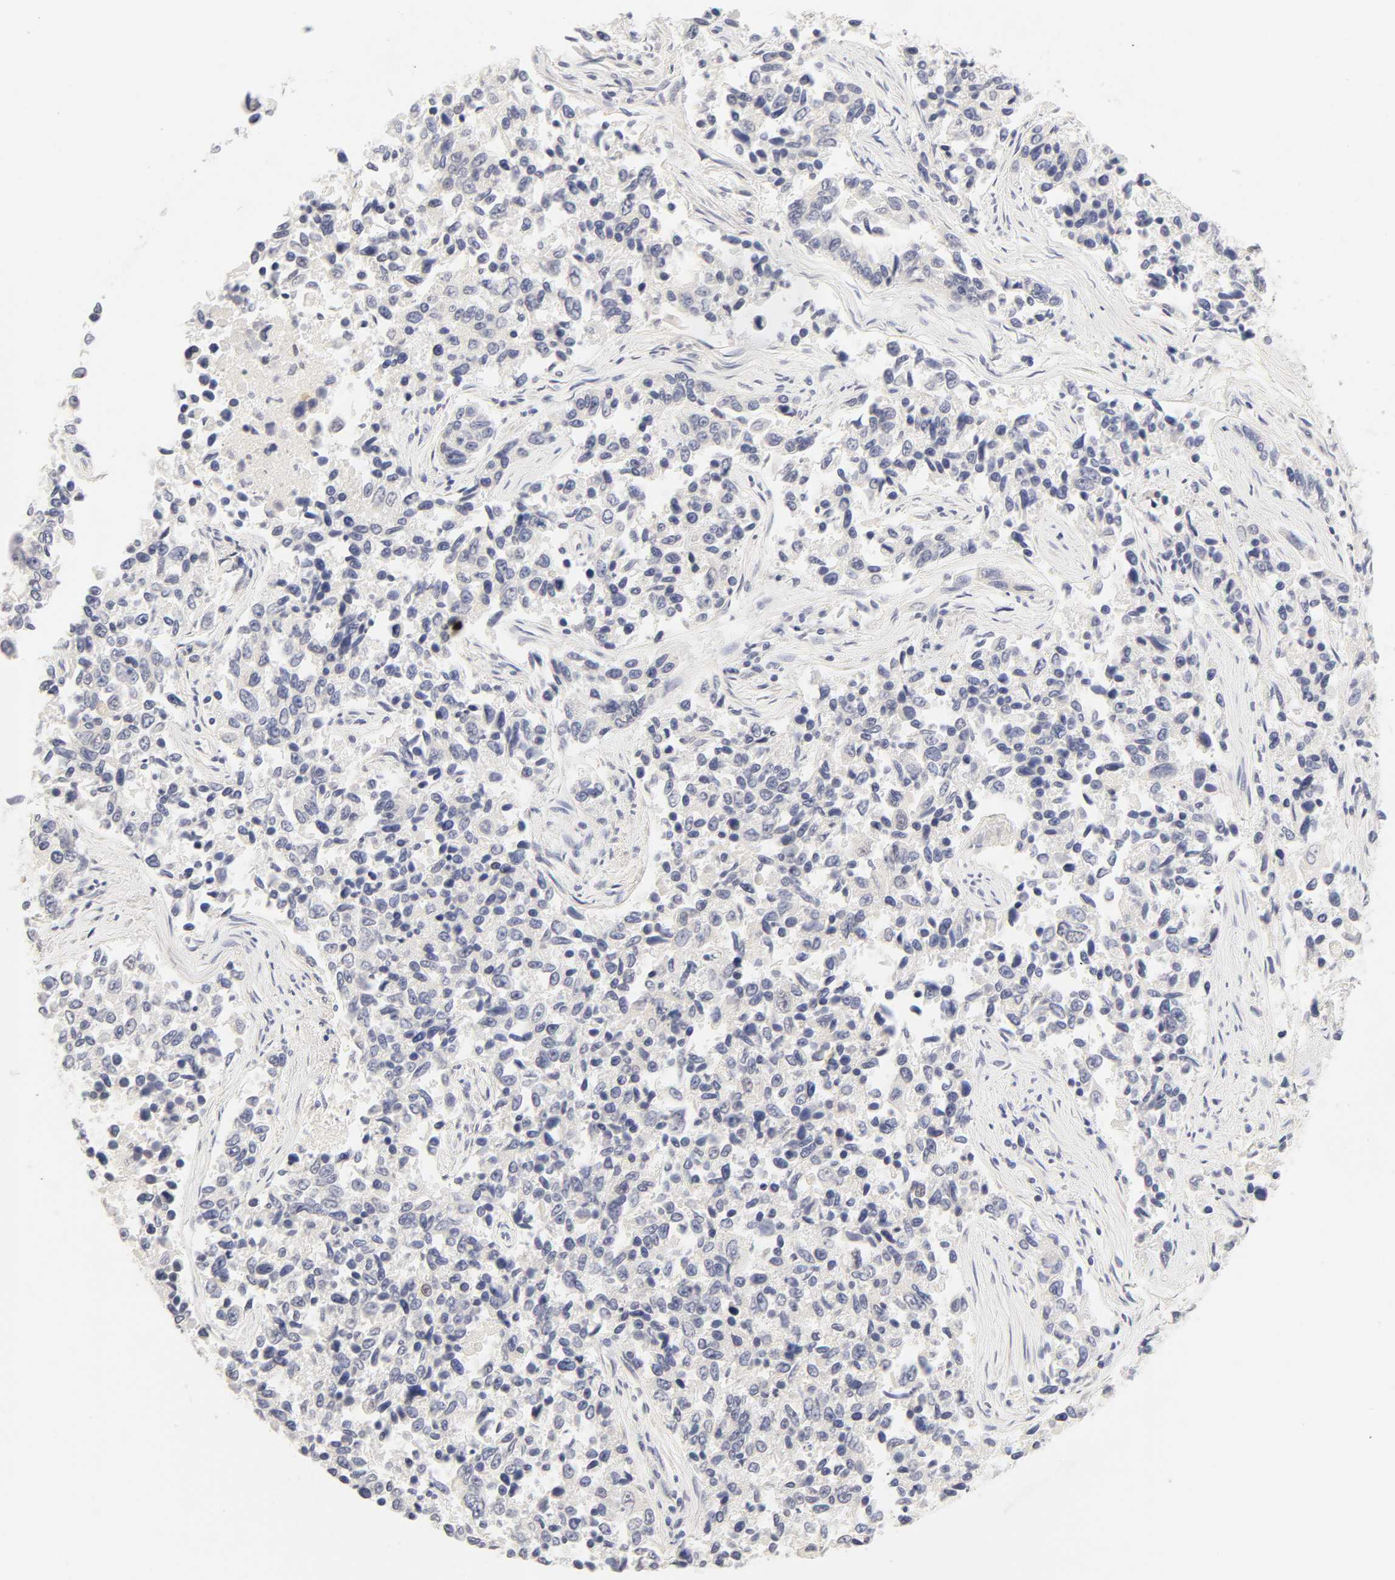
{"staining": {"intensity": "negative", "quantity": "none", "location": "none"}, "tissue": "lung cancer", "cell_type": "Tumor cells", "image_type": "cancer", "snomed": [{"axis": "morphology", "description": "Adenocarcinoma, NOS"}, {"axis": "topography", "description": "Lung"}], "caption": "There is no significant staining in tumor cells of adenocarcinoma (lung).", "gene": "CYP4B1", "patient": {"sex": "male", "age": 84}}